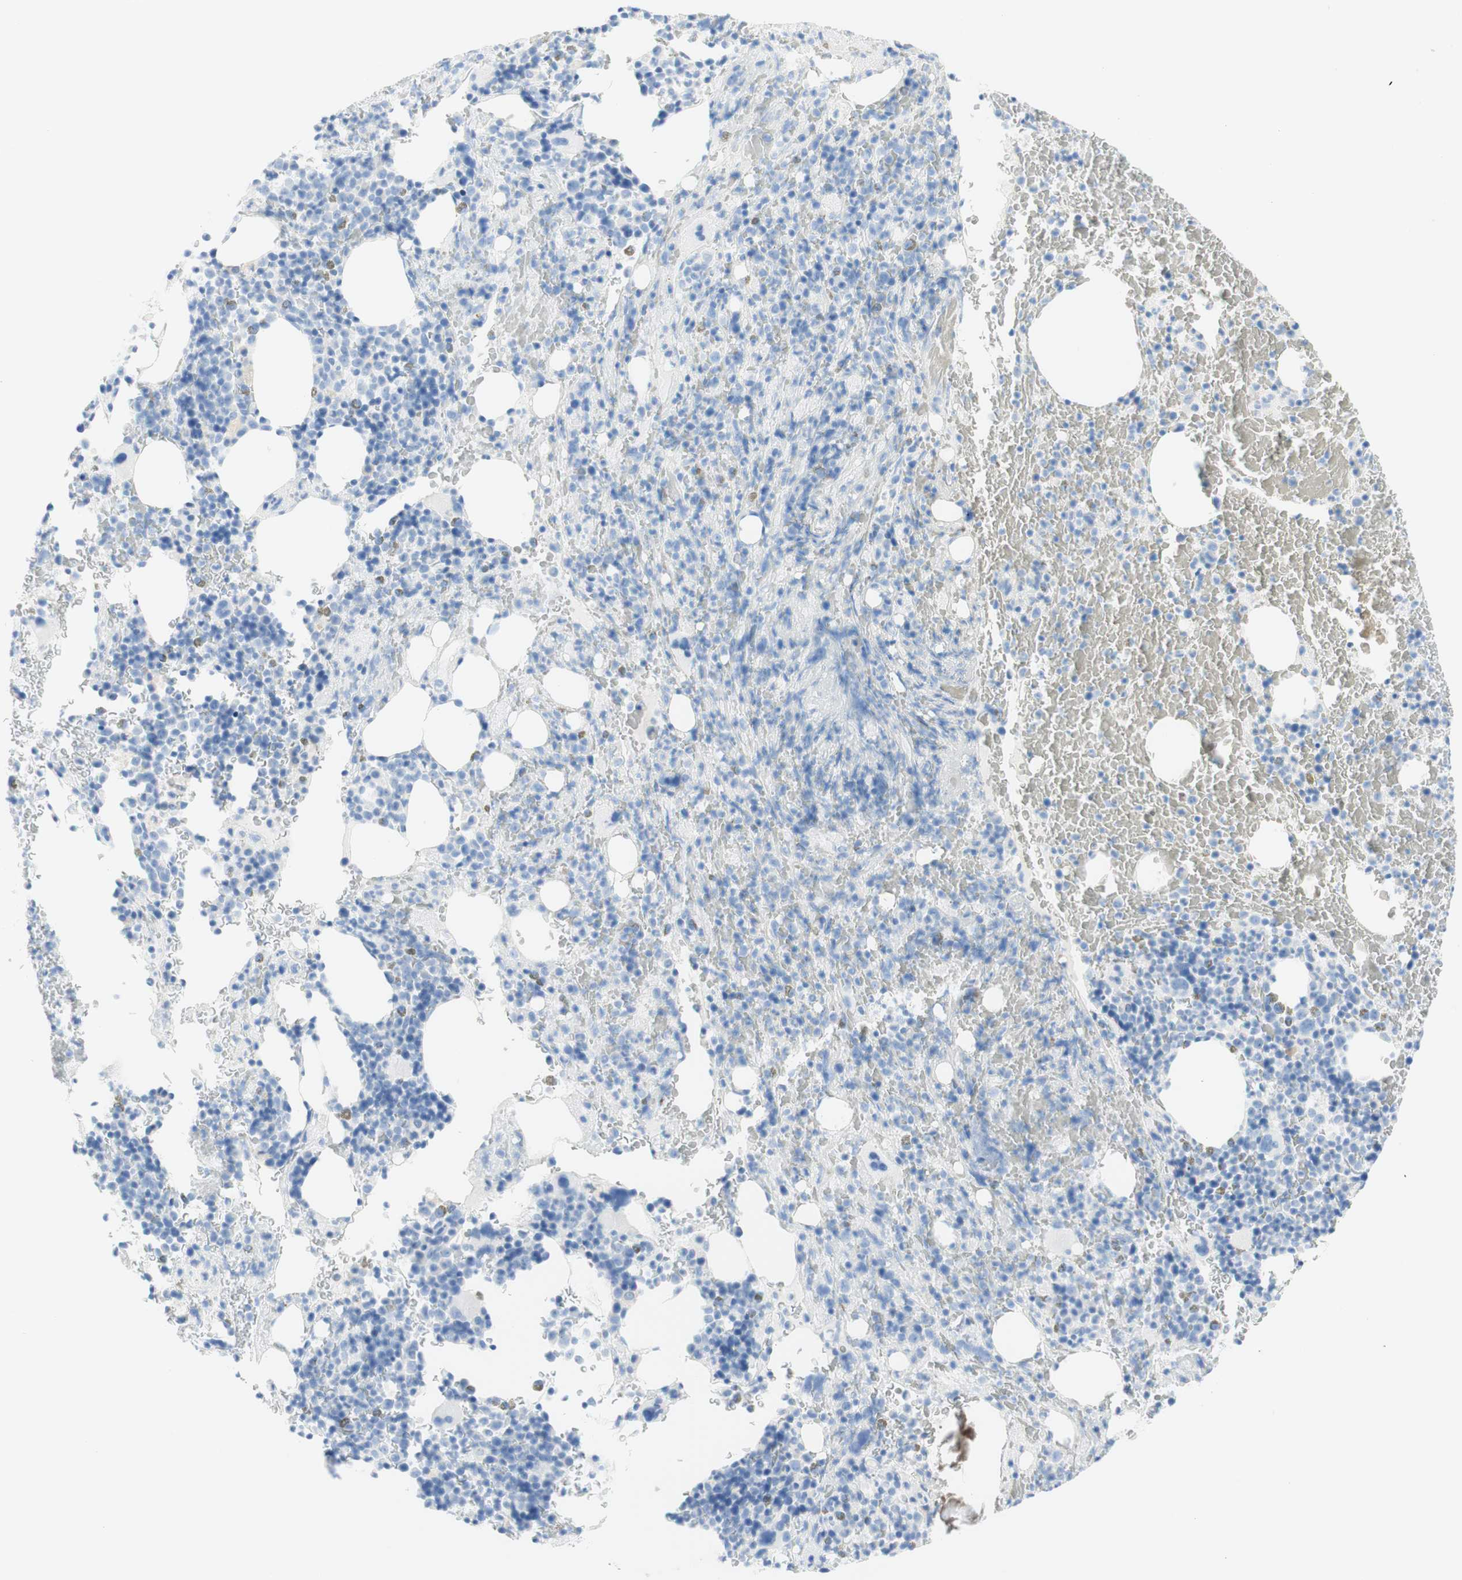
{"staining": {"intensity": "negative", "quantity": "none", "location": "none"}, "tissue": "bone marrow", "cell_type": "Hematopoietic cells", "image_type": "normal", "snomed": [{"axis": "morphology", "description": "Normal tissue, NOS"}, {"axis": "morphology", "description": "Inflammation, NOS"}, {"axis": "topography", "description": "Bone marrow"}], "caption": "Image shows no significant protein staining in hematopoietic cells of unremarkable bone marrow.", "gene": "TPO", "patient": {"sex": "male", "age": 72}}